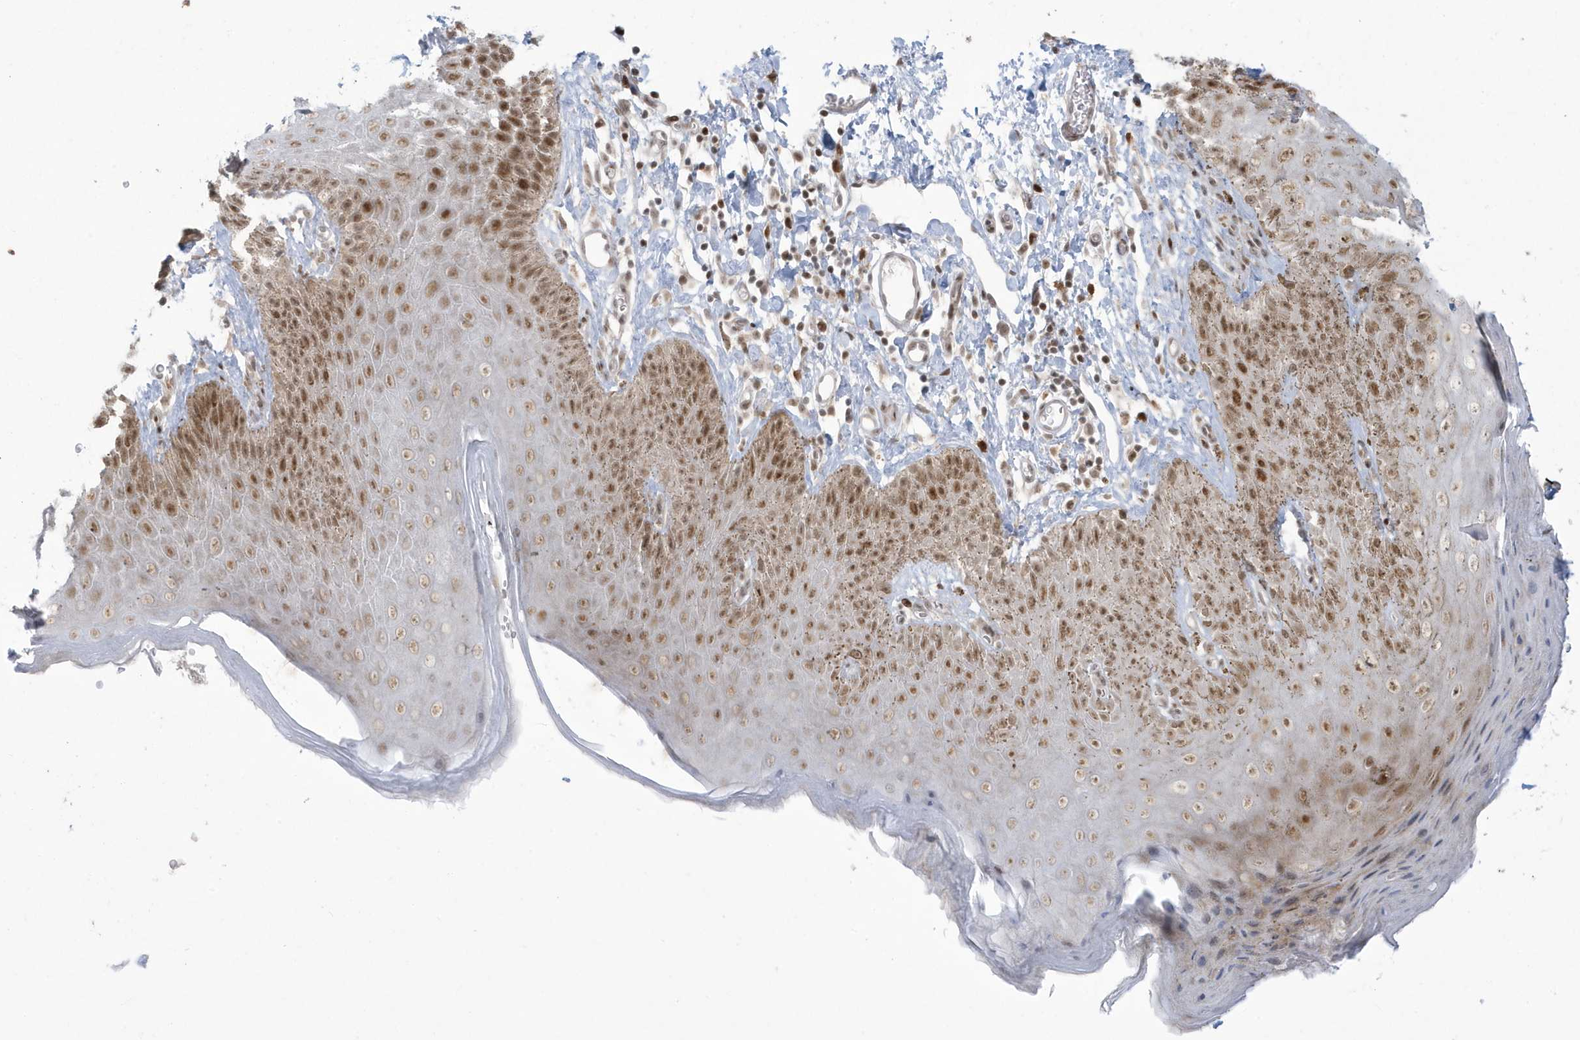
{"staining": {"intensity": "strong", "quantity": ">75%", "location": "nuclear"}, "tissue": "skin", "cell_type": "Epidermal cells", "image_type": "normal", "snomed": [{"axis": "morphology", "description": "Normal tissue, NOS"}, {"axis": "topography", "description": "Anal"}], "caption": "The histopathology image shows staining of unremarkable skin, revealing strong nuclear protein staining (brown color) within epidermal cells.", "gene": "C1orf52", "patient": {"sex": "male", "age": 44}}